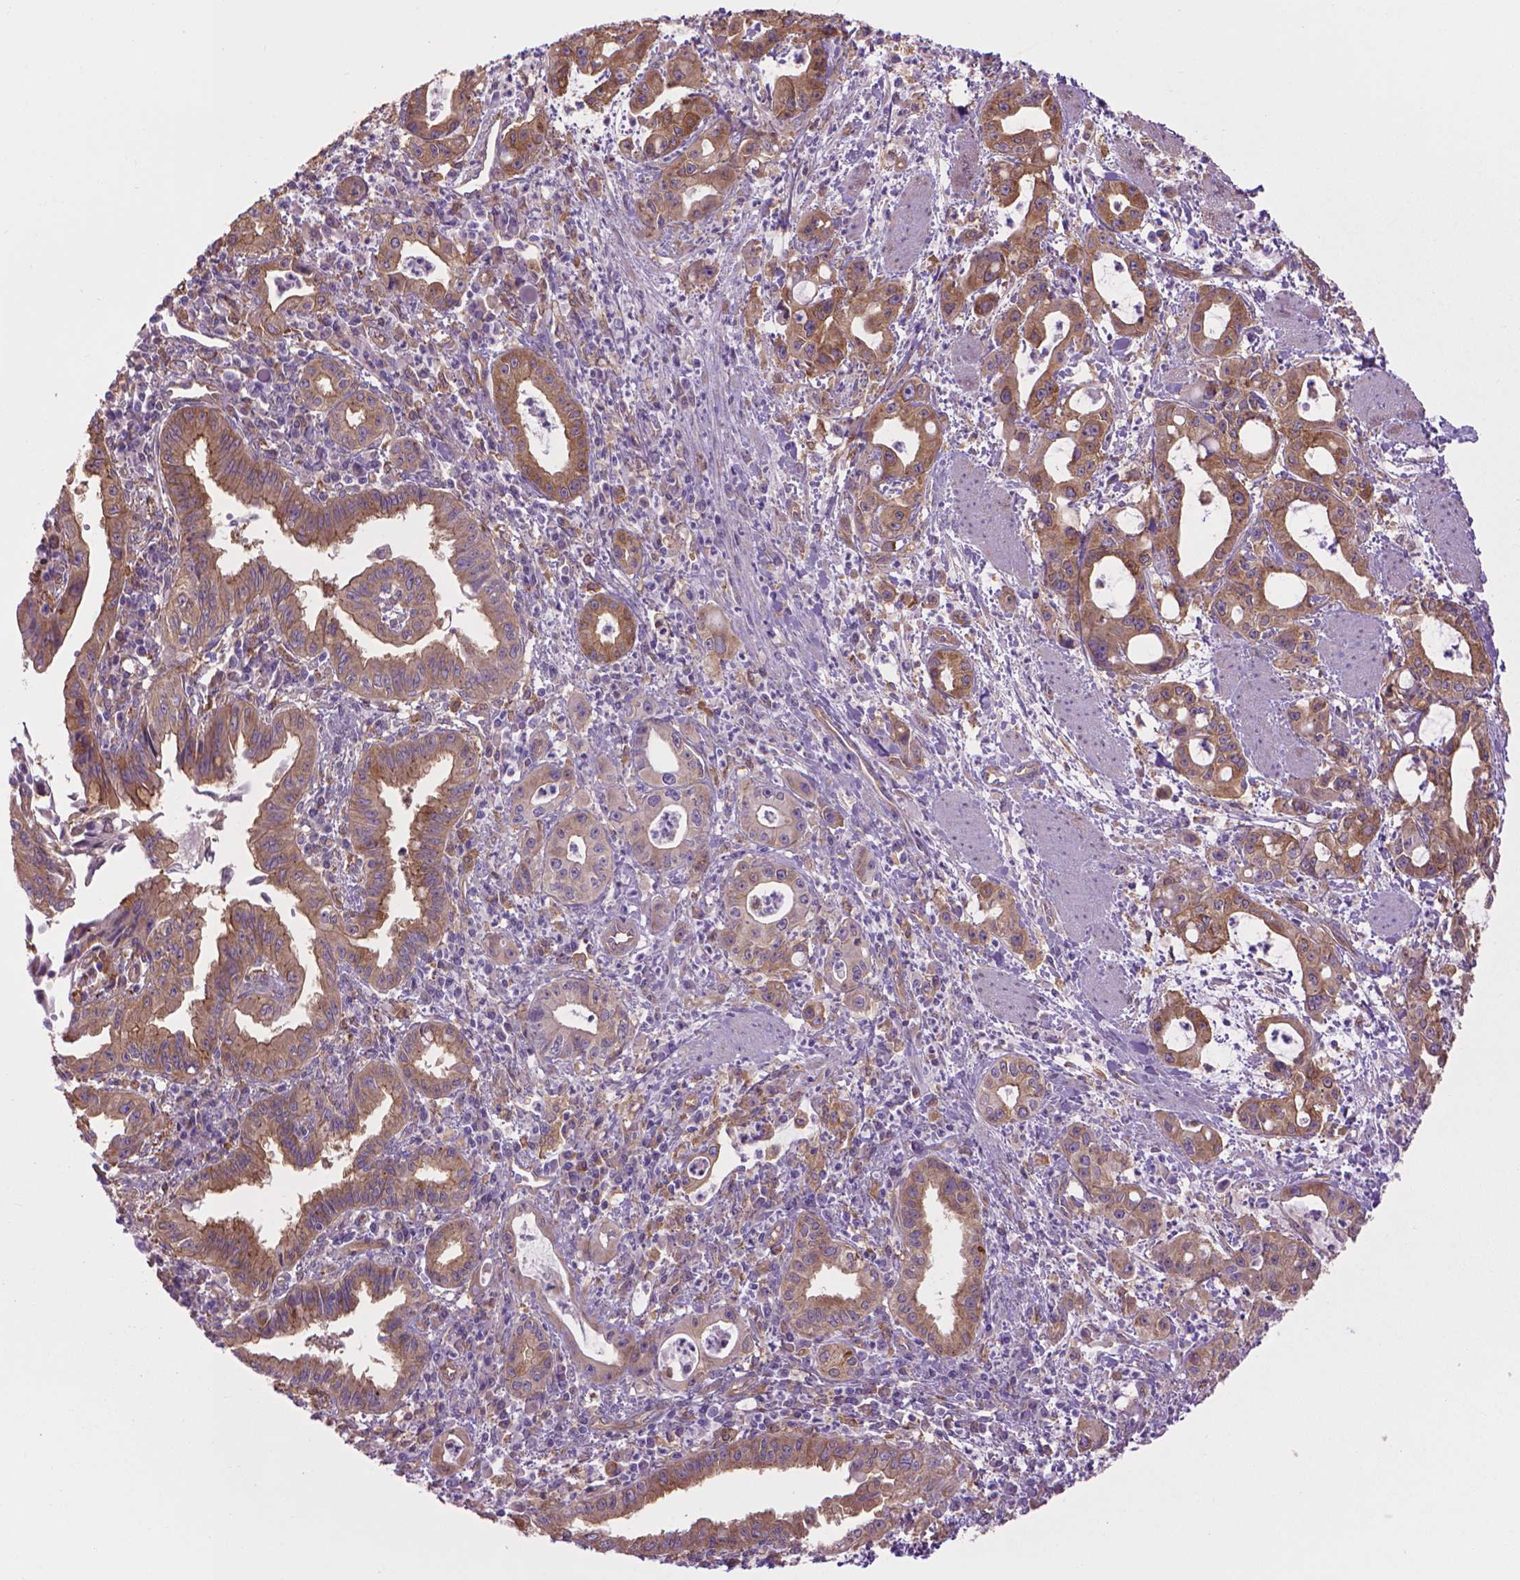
{"staining": {"intensity": "moderate", "quantity": ">75%", "location": "cytoplasmic/membranous"}, "tissue": "pancreatic cancer", "cell_type": "Tumor cells", "image_type": "cancer", "snomed": [{"axis": "morphology", "description": "Adenocarcinoma, NOS"}, {"axis": "topography", "description": "Pancreas"}], "caption": "Immunohistochemical staining of human adenocarcinoma (pancreatic) exhibits medium levels of moderate cytoplasmic/membranous positivity in approximately >75% of tumor cells.", "gene": "CORO1B", "patient": {"sex": "male", "age": 72}}